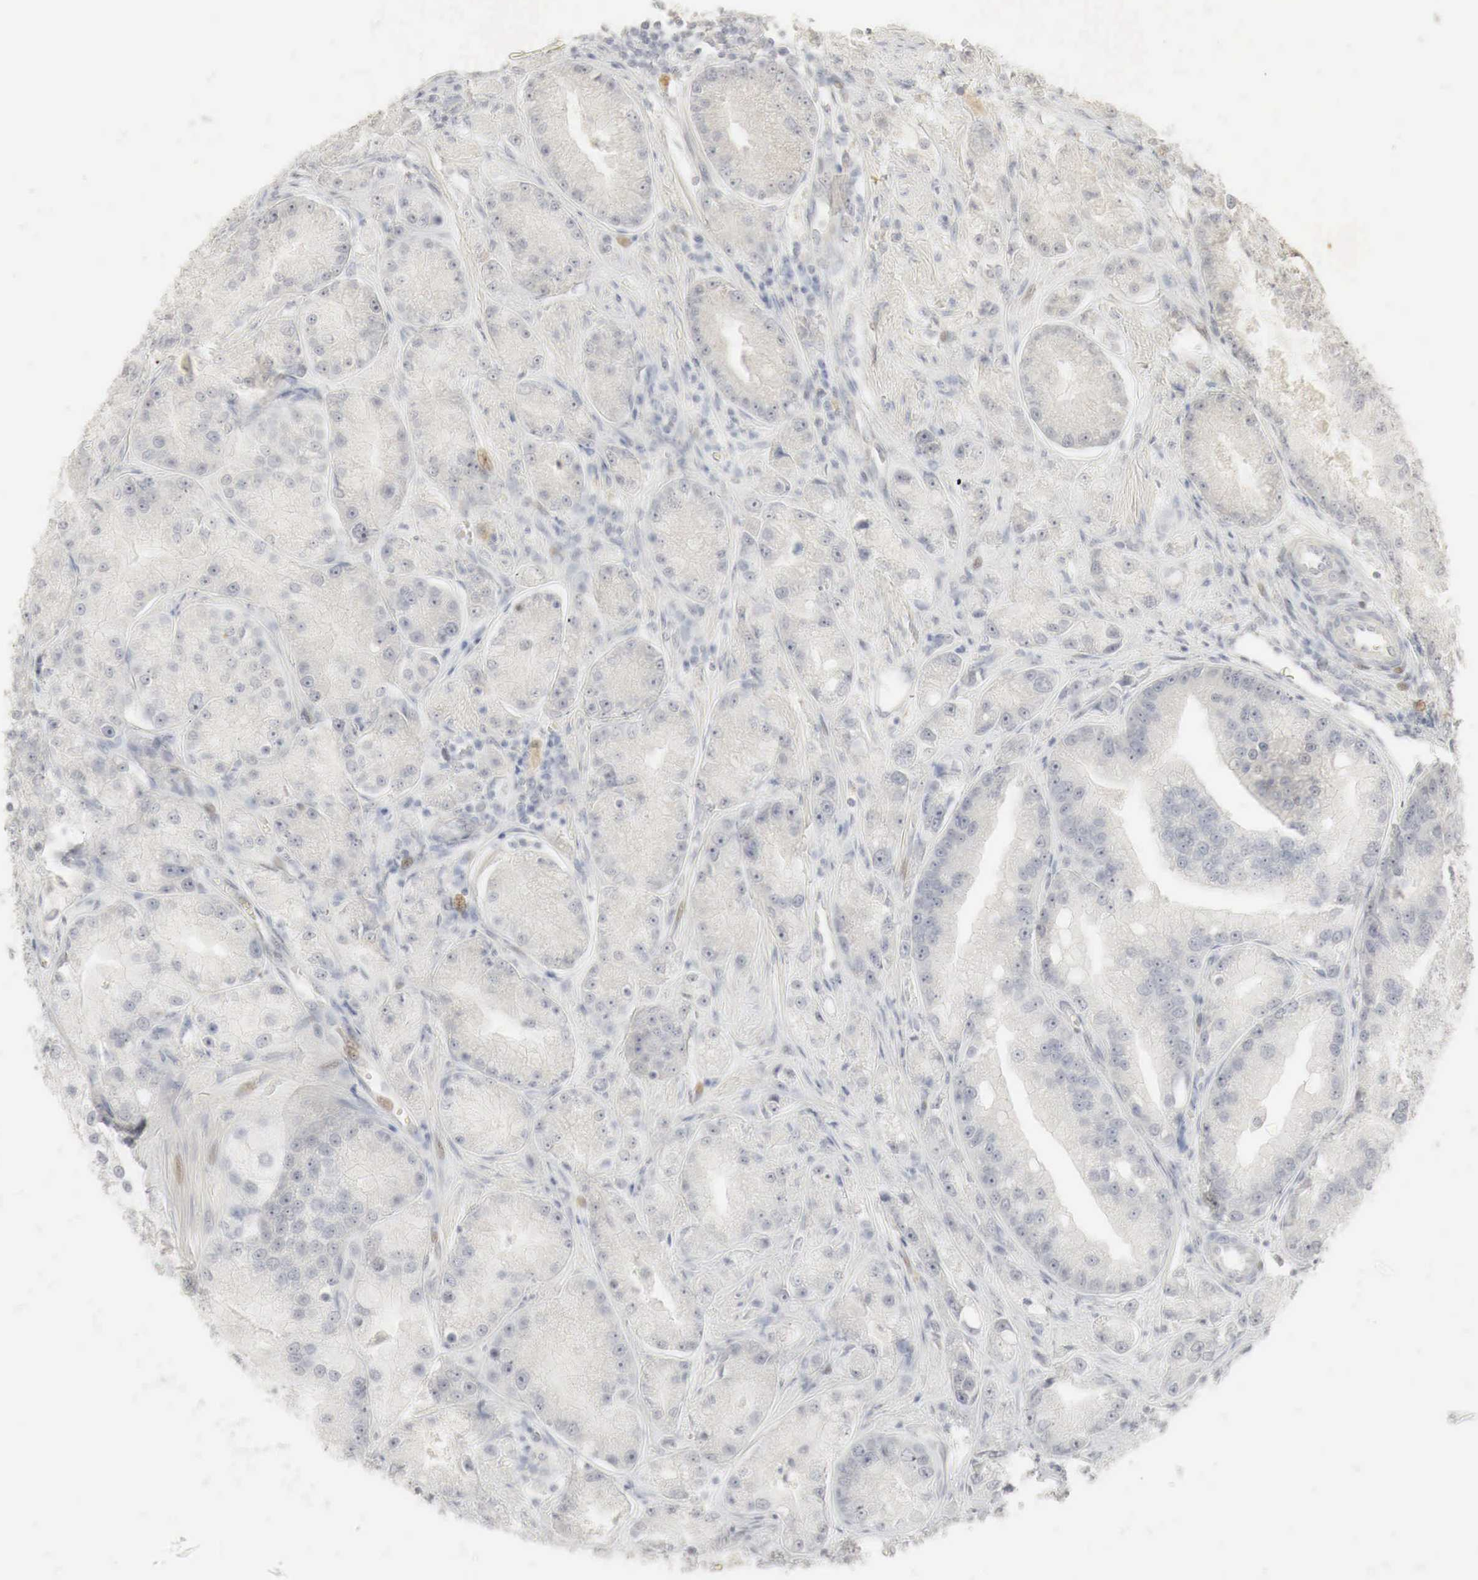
{"staining": {"intensity": "negative", "quantity": "none", "location": "none"}, "tissue": "prostate cancer", "cell_type": "Tumor cells", "image_type": "cancer", "snomed": [{"axis": "morphology", "description": "Adenocarcinoma, Medium grade"}, {"axis": "topography", "description": "Prostate"}], "caption": "Protein analysis of medium-grade adenocarcinoma (prostate) exhibits no significant expression in tumor cells. The staining was performed using DAB to visualize the protein expression in brown, while the nuclei were stained in blue with hematoxylin (Magnification: 20x).", "gene": "ERBB4", "patient": {"sex": "male", "age": 72}}